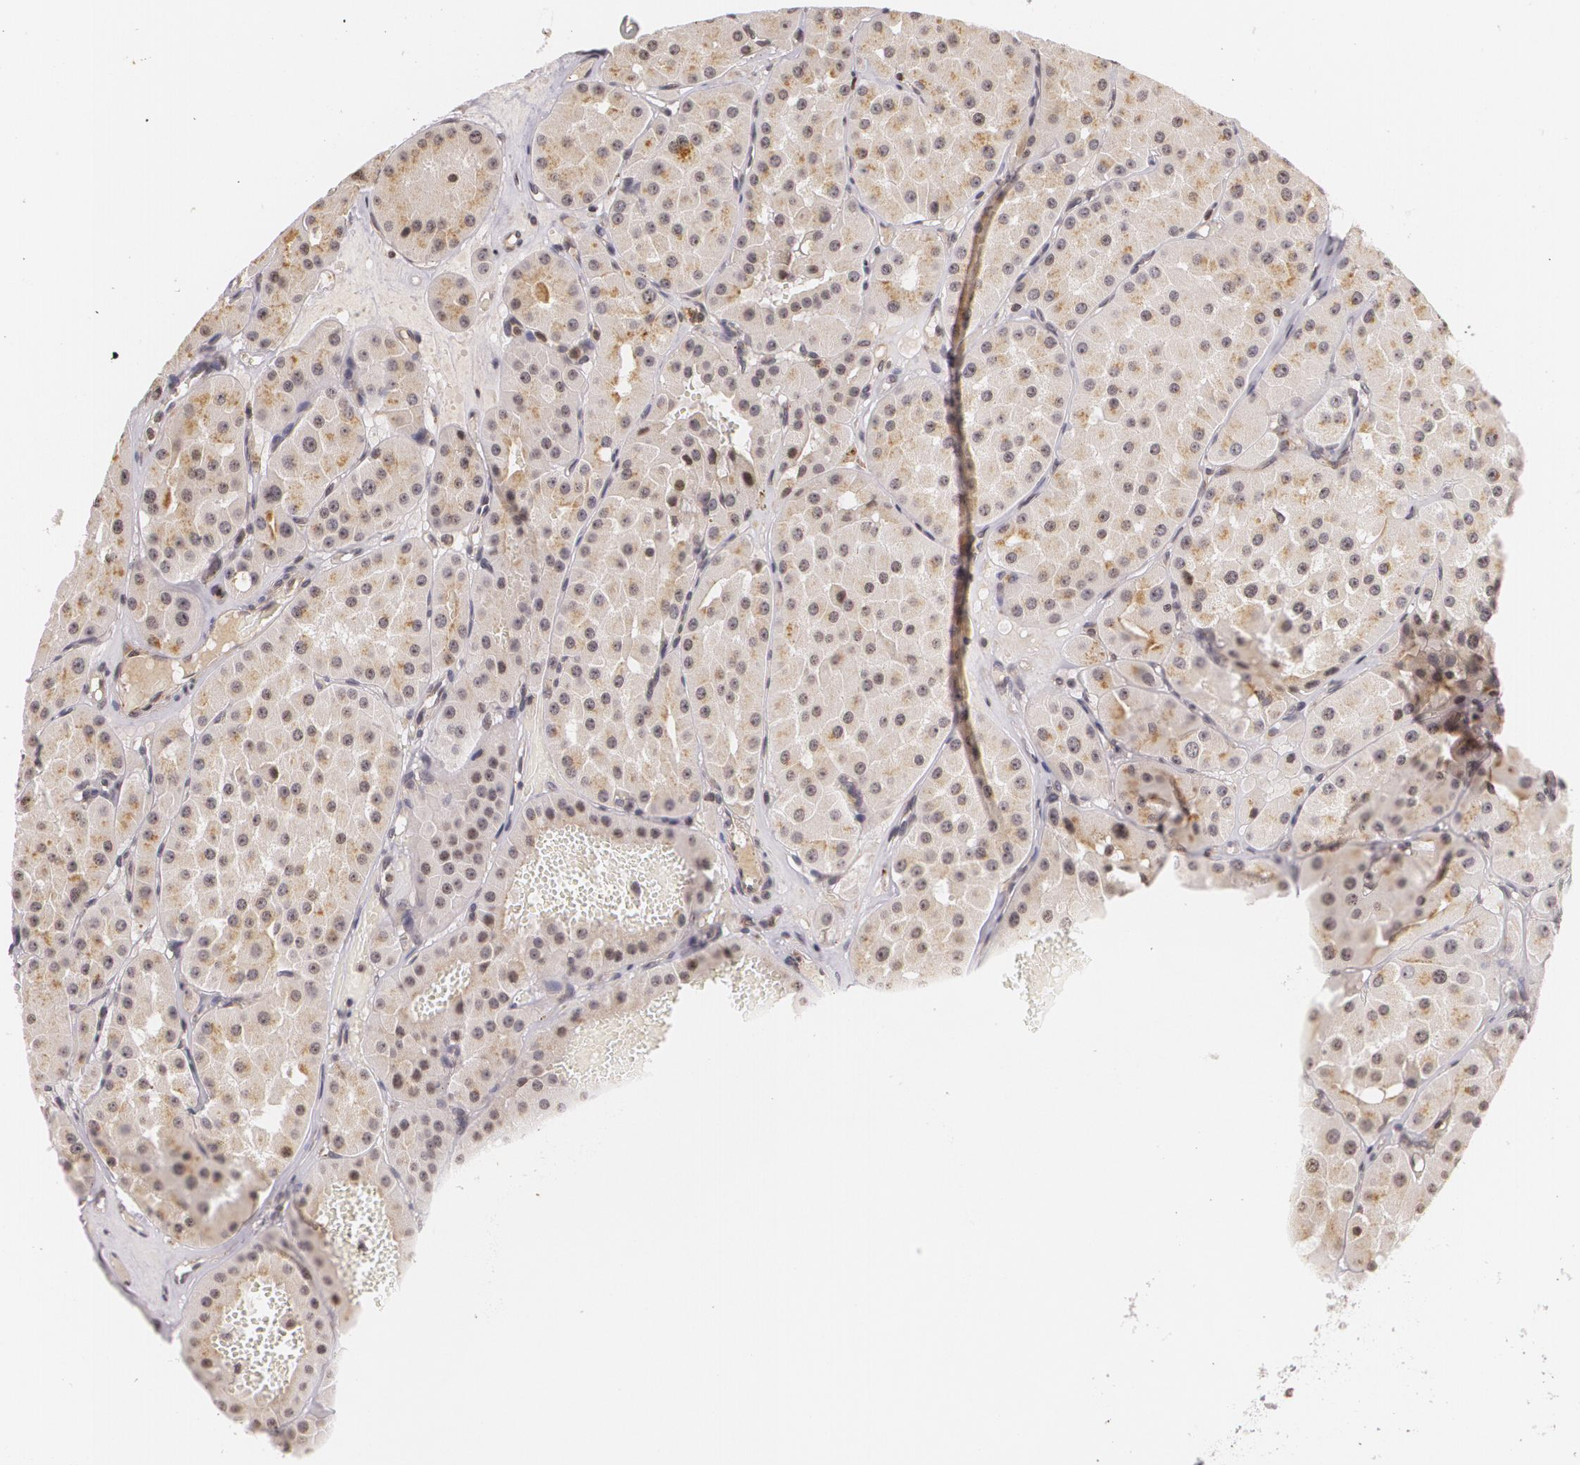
{"staining": {"intensity": "weak", "quantity": ">75%", "location": "cytoplasmic/membranous"}, "tissue": "renal cancer", "cell_type": "Tumor cells", "image_type": "cancer", "snomed": [{"axis": "morphology", "description": "Adenocarcinoma, uncertain malignant potential"}, {"axis": "topography", "description": "Kidney"}], "caption": "This is an image of immunohistochemistry staining of renal cancer, which shows weak positivity in the cytoplasmic/membranous of tumor cells.", "gene": "VAV3", "patient": {"sex": "male", "age": 63}}